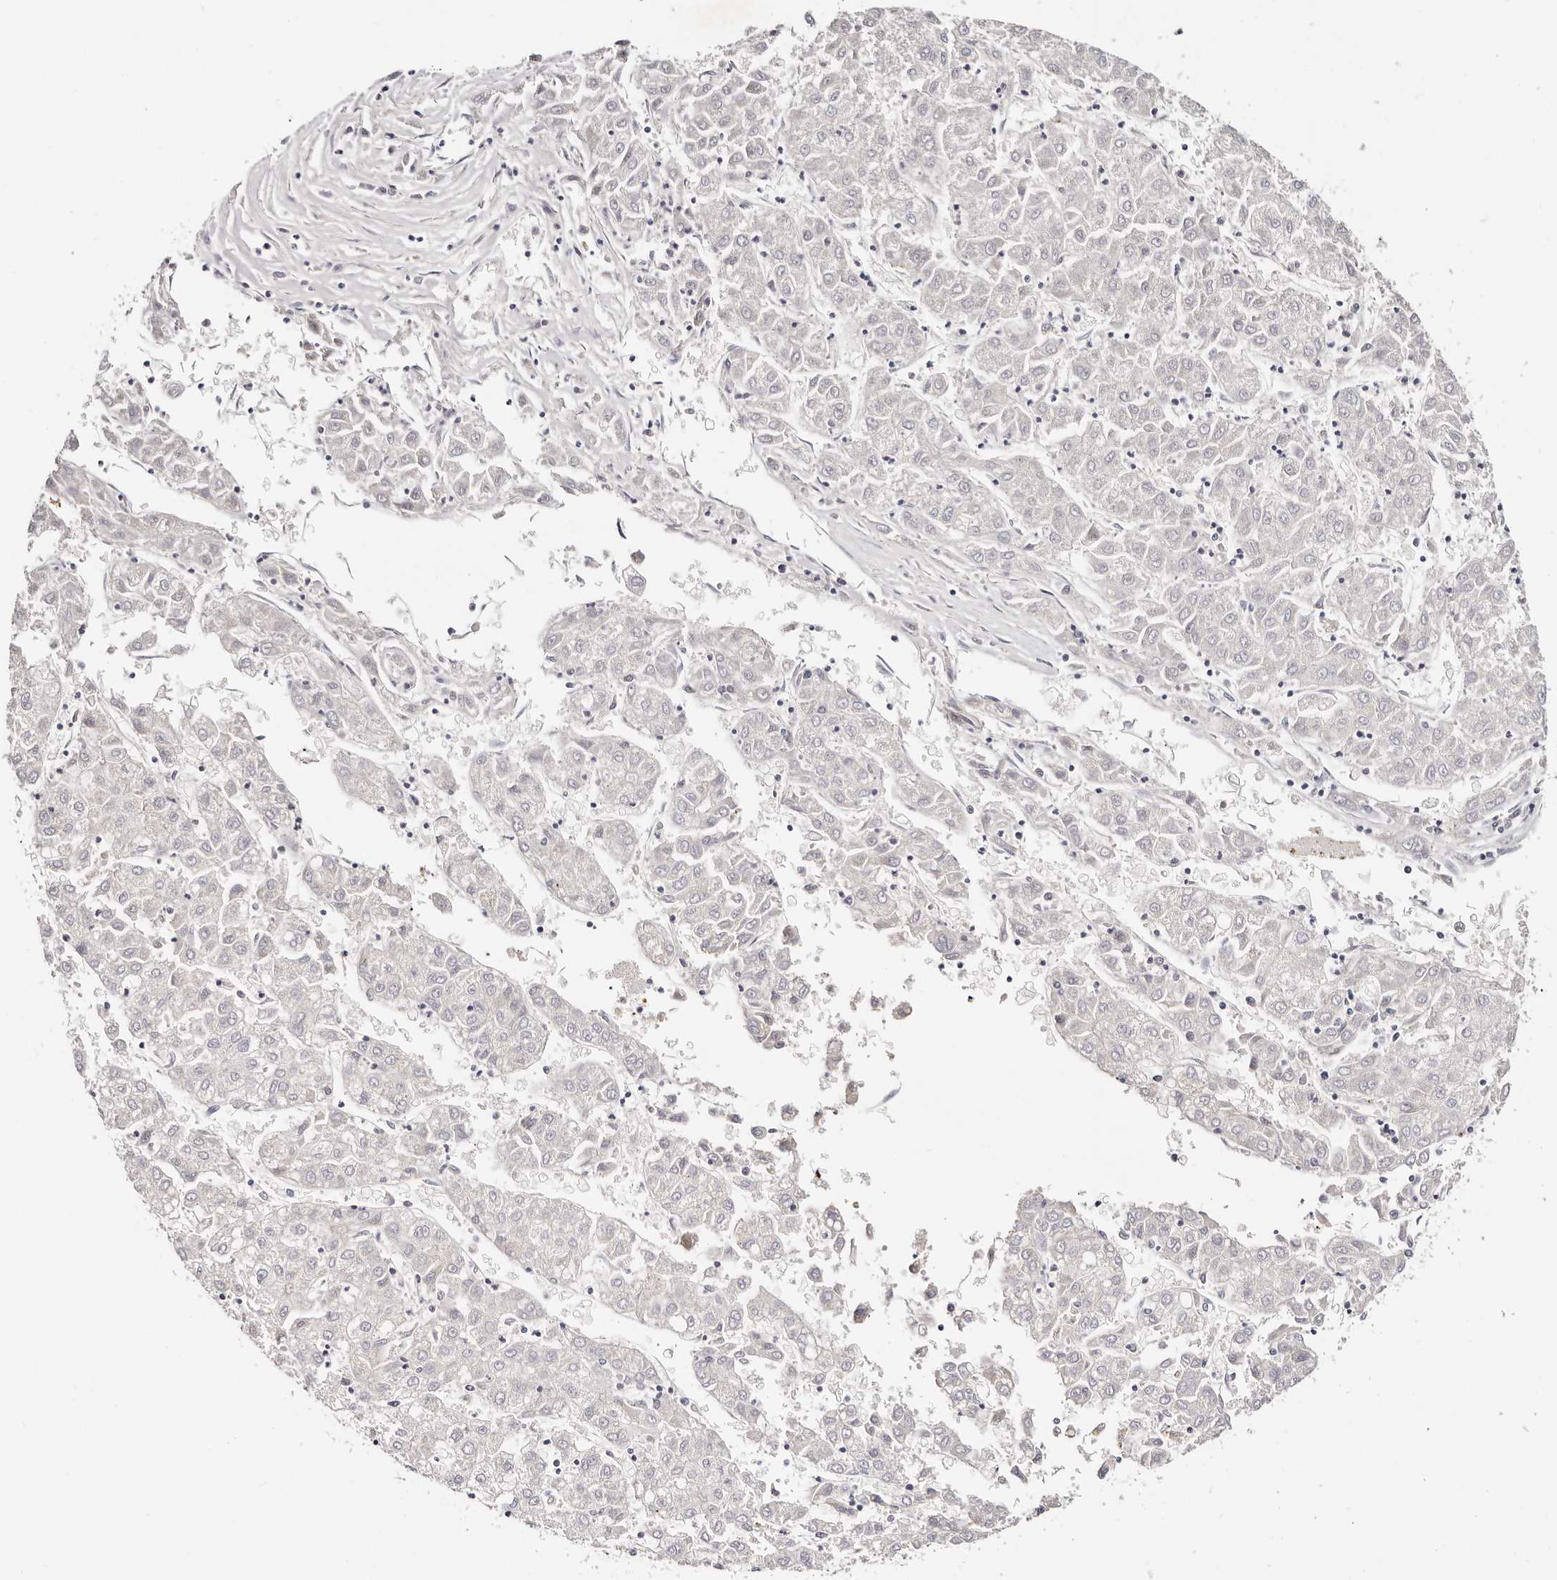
{"staining": {"intensity": "negative", "quantity": "none", "location": "none"}, "tissue": "liver cancer", "cell_type": "Tumor cells", "image_type": "cancer", "snomed": [{"axis": "morphology", "description": "Carcinoma, Hepatocellular, NOS"}, {"axis": "topography", "description": "Liver"}], "caption": "This micrograph is of liver cancer stained with immunohistochemistry to label a protein in brown with the nuclei are counter-stained blue. There is no positivity in tumor cells.", "gene": "VIPAS39", "patient": {"sex": "male", "age": 72}}